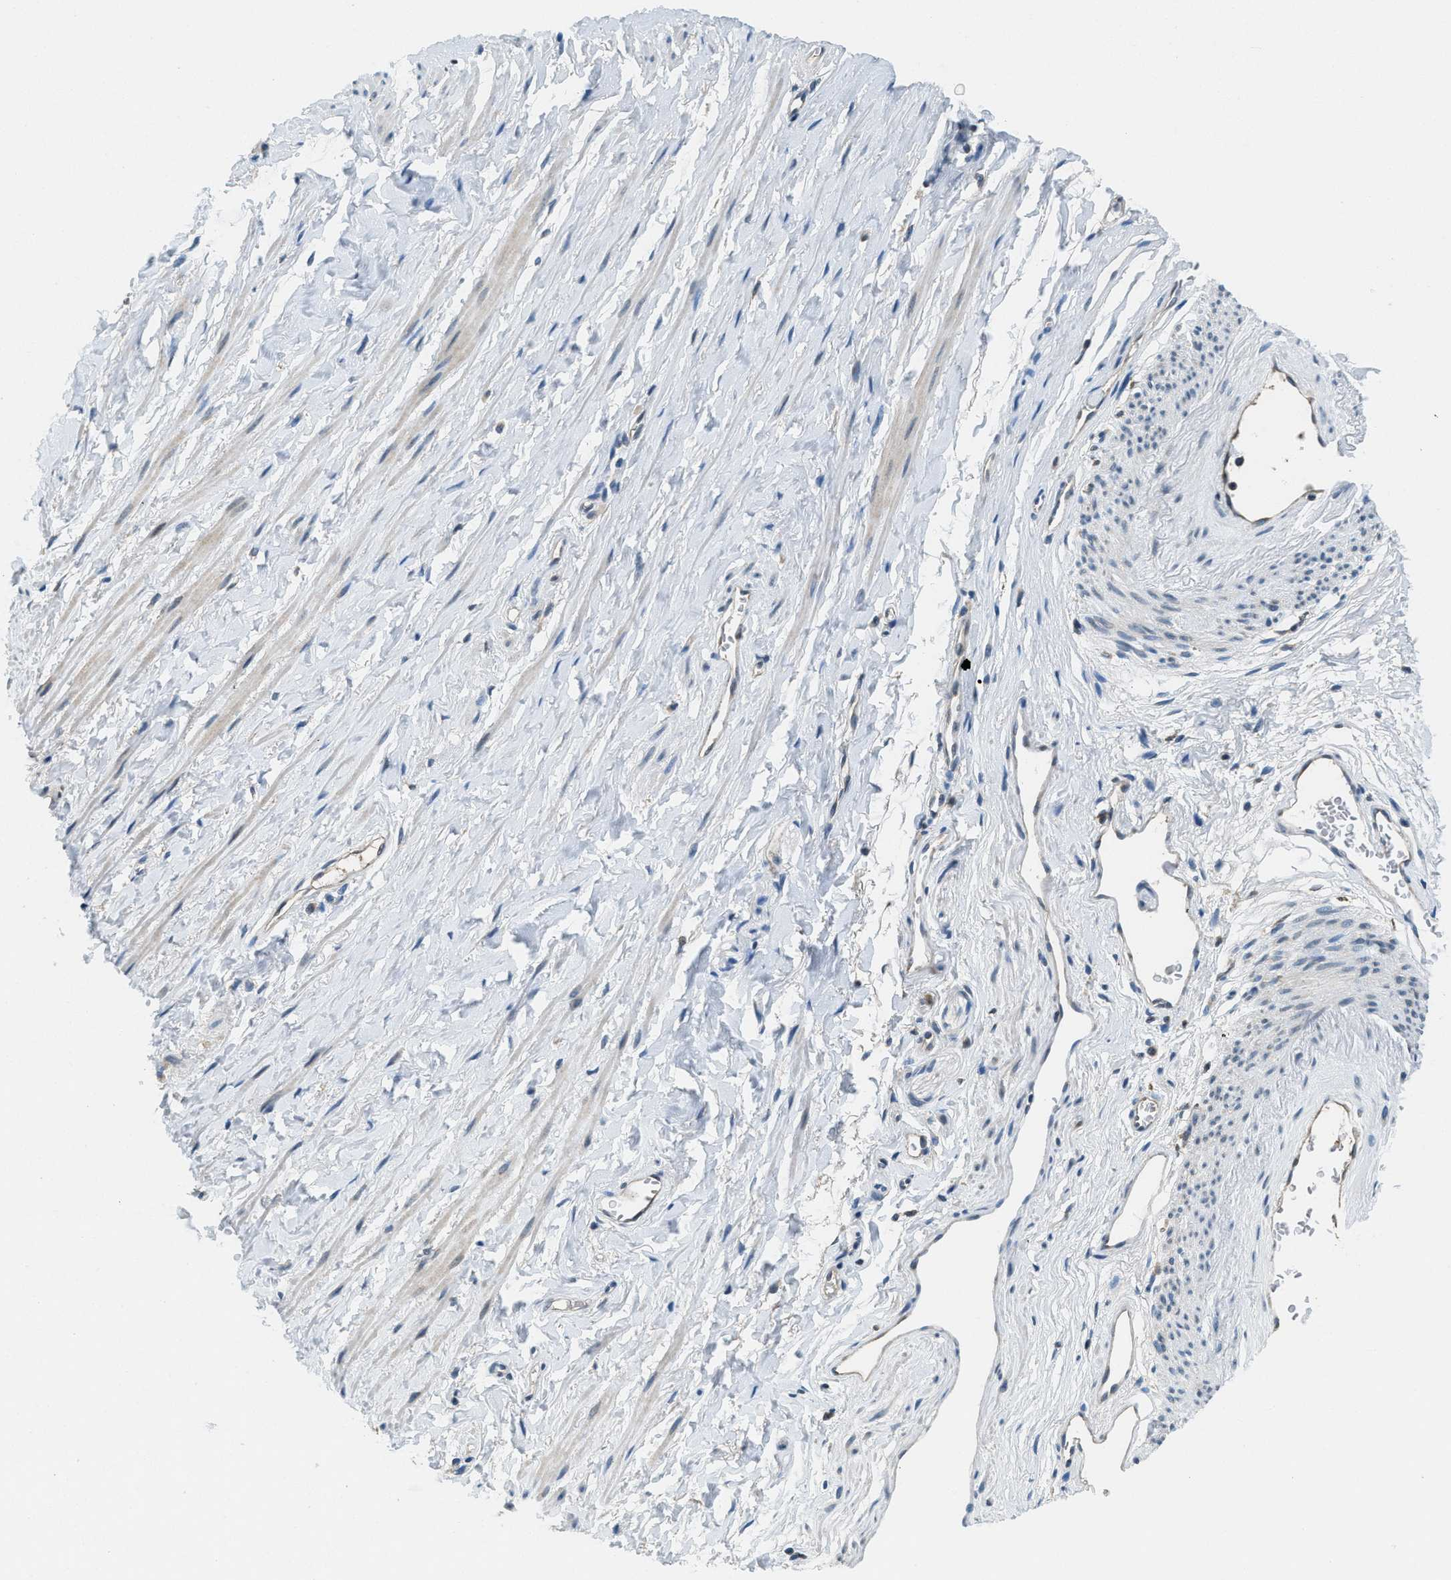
{"staining": {"intensity": "negative", "quantity": "none", "location": "none"}, "tissue": "vagina", "cell_type": "Squamous epithelial cells", "image_type": "normal", "snomed": [{"axis": "morphology", "description": "Normal tissue, NOS"}, {"axis": "topography", "description": "Soft tissue"}, {"axis": "topography", "description": "Vagina"}], "caption": "Vagina stained for a protein using immunohistochemistry exhibits no staining squamous epithelial cells.", "gene": "BCAP31", "patient": {"sex": "female", "age": 61}}